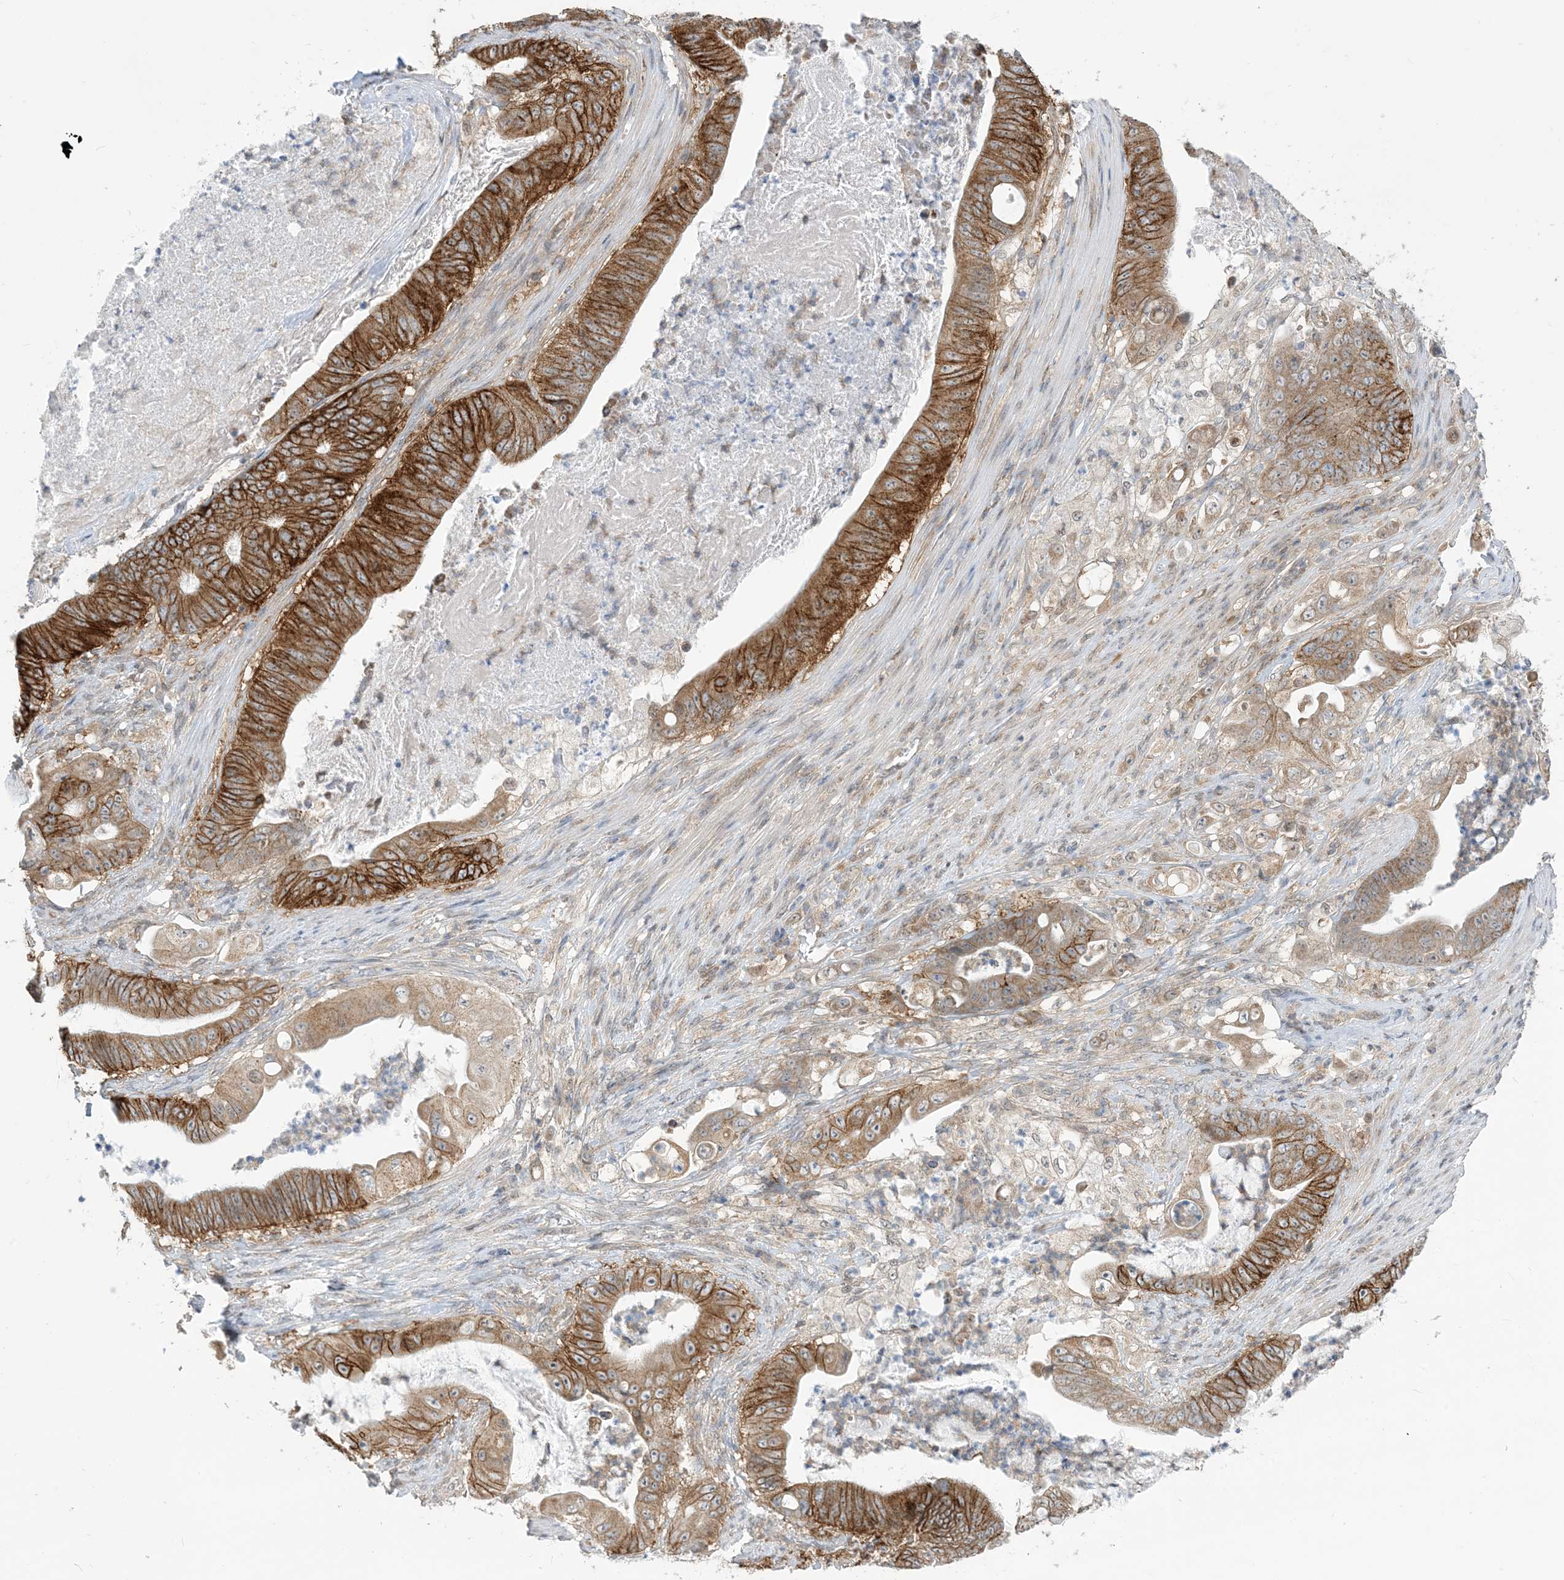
{"staining": {"intensity": "strong", "quantity": ">75%", "location": "cytoplasmic/membranous"}, "tissue": "stomach cancer", "cell_type": "Tumor cells", "image_type": "cancer", "snomed": [{"axis": "morphology", "description": "Adenocarcinoma, NOS"}, {"axis": "topography", "description": "Stomach"}], "caption": "Stomach cancer (adenocarcinoma) tissue reveals strong cytoplasmic/membranous expression in about >75% of tumor cells", "gene": "CASP4", "patient": {"sex": "female", "age": 73}}